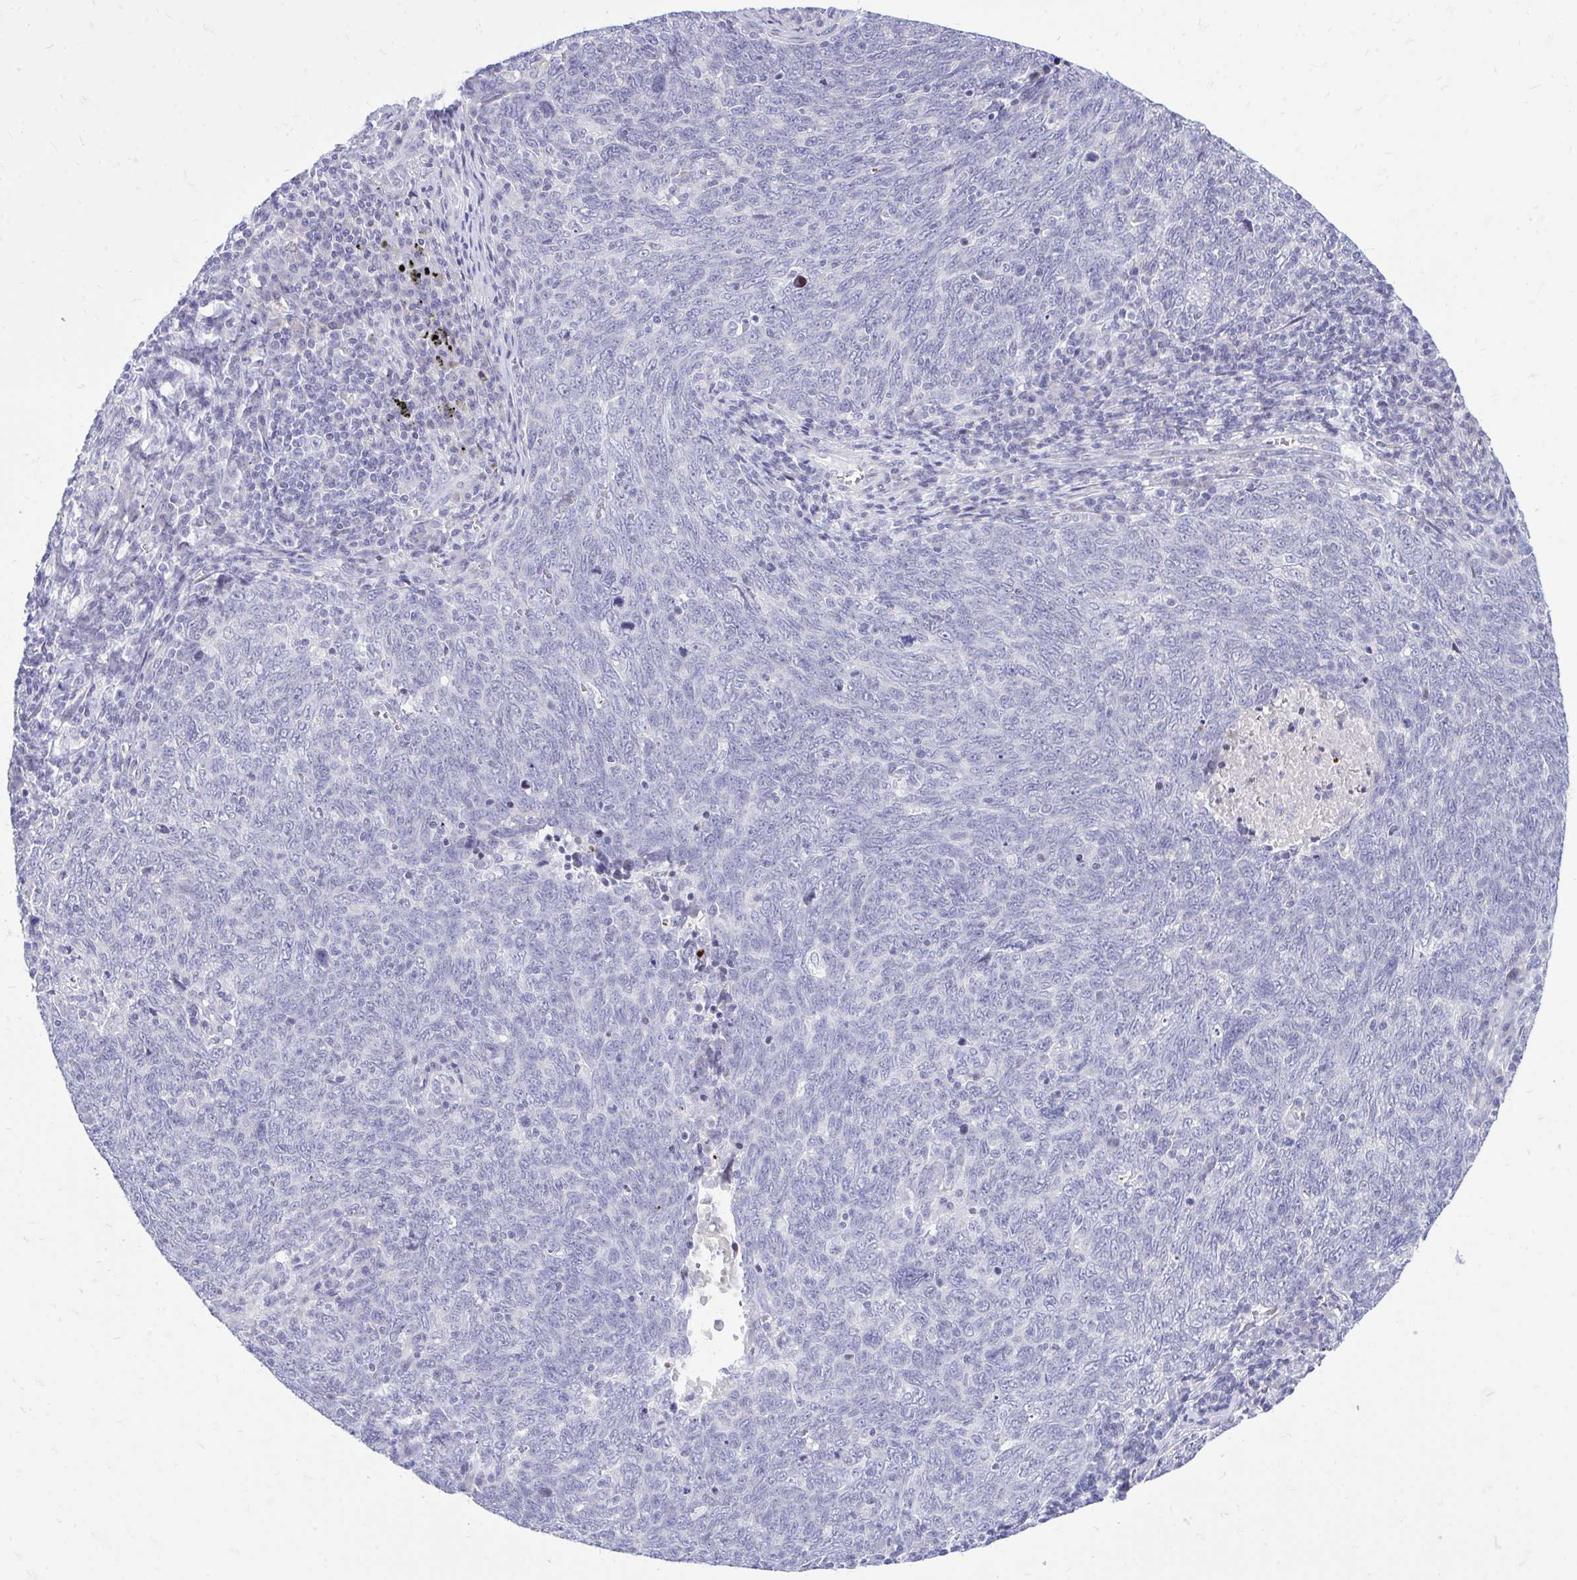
{"staining": {"intensity": "negative", "quantity": "none", "location": "none"}, "tissue": "lung cancer", "cell_type": "Tumor cells", "image_type": "cancer", "snomed": [{"axis": "morphology", "description": "Squamous cell carcinoma, NOS"}, {"axis": "topography", "description": "Lung"}], "caption": "High magnification brightfield microscopy of lung cancer (squamous cell carcinoma) stained with DAB (brown) and counterstained with hematoxylin (blue): tumor cells show no significant expression. (Brightfield microscopy of DAB (3,3'-diaminobenzidine) immunohistochemistry (IHC) at high magnification).", "gene": "GABRA1", "patient": {"sex": "female", "age": 72}}